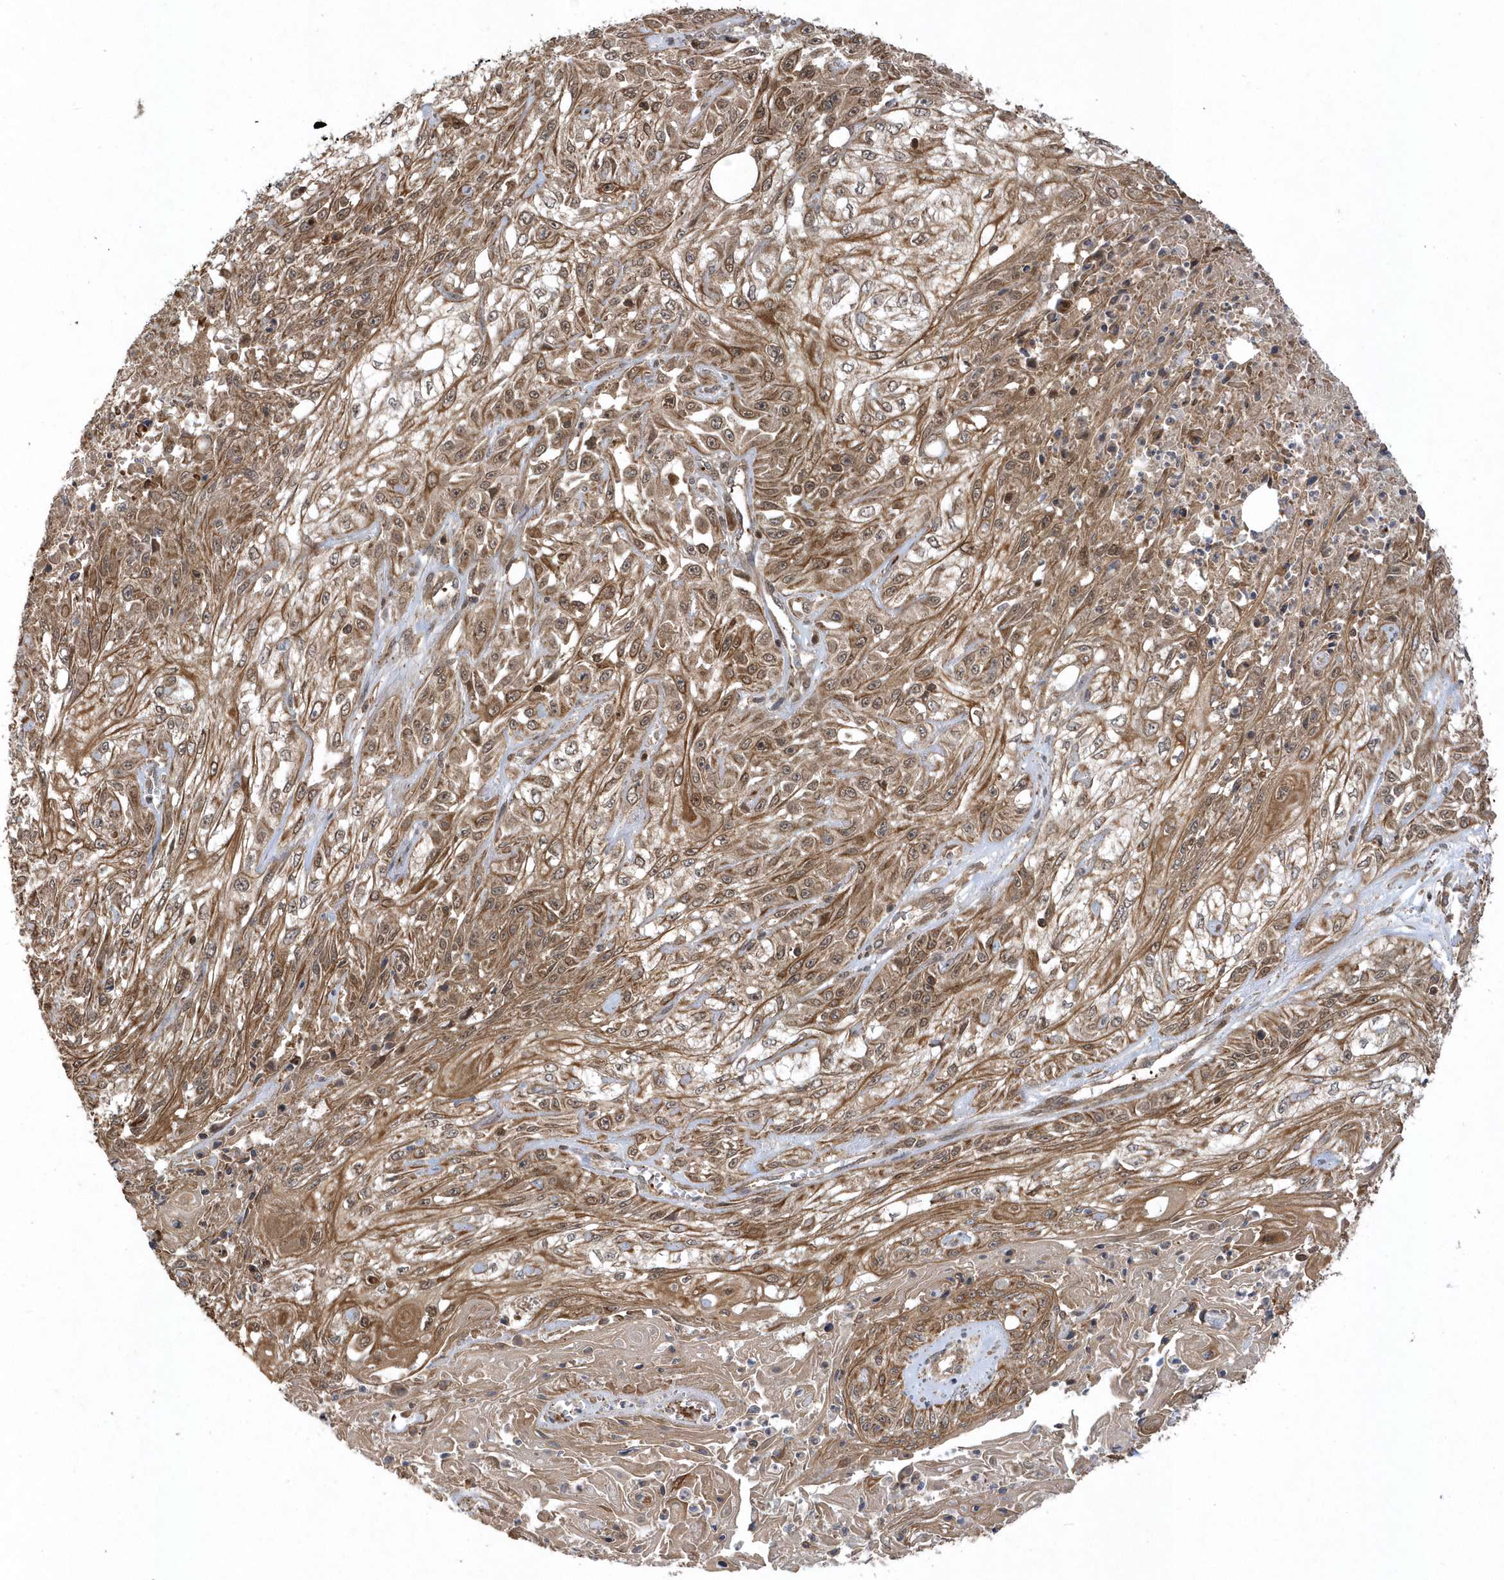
{"staining": {"intensity": "moderate", "quantity": ">75%", "location": "cytoplasmic/membranous,nuclear"}, "tissue": "skin cancer", "cell_type": "Tumor cells", "image_type": "cancer", "snomed": [{"axis": "morphology", "description": "Squamous cell carcinoma, NOS"}, {"axis": "morphology", "description": "Squamous cell carcinoma, metastatic, NOS"}, {"axis": "topography", "description": "Skin"}, {"axis": "topography", "description": "Lymph node"}], "caption": "Human skin cancer stained for a protein (brown) reveals moderate cytoplasmic/membranous and nuclear positive expression in about >75% of tumor cells.", "gene": "ACYP1", "patient": {"sex": "male", "age": 75}}